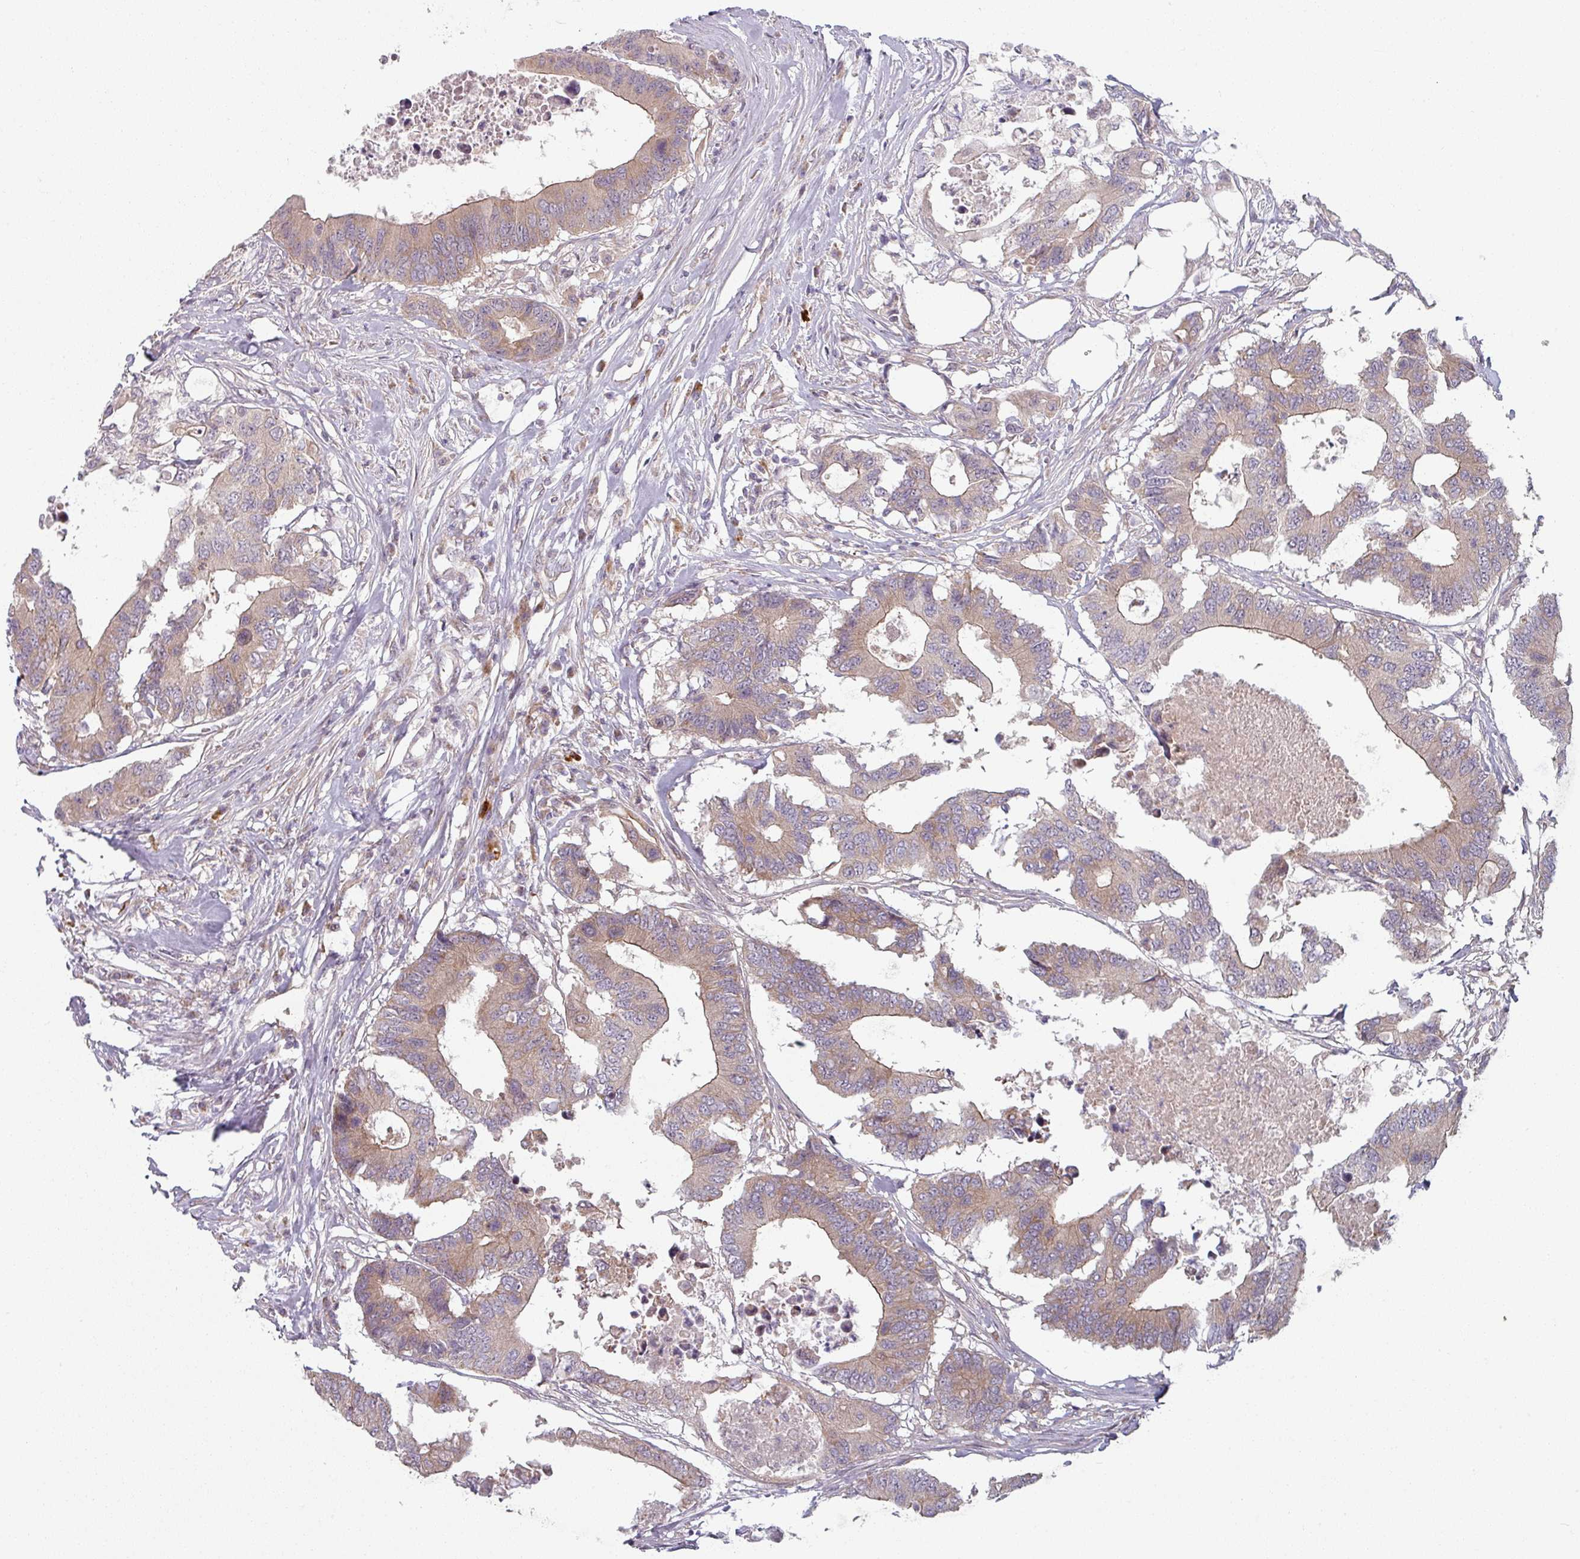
{"staining": {"intensity": "weak", "quantity": "25%-75%", "location": "cytoplasmic/membranous"}, "tissue": "colorectal cancer", "cell_type": "Tumor cells", "image_type": "cancer", "snomed": [{"axis": "morphology", "description": "Adenocarcinoma, NOS"}, {"axis": "topography", "description": "Colon"}], "caption": "Human adenocarcinoma (colorectal) stained for a protein (brown) reveals weak cytoplasmic/membranous positive staining in approximately 25%-75% of tumor cells.", "gene": "PLEKHJ1", "patient": {"sex": "male", "age": 71}}